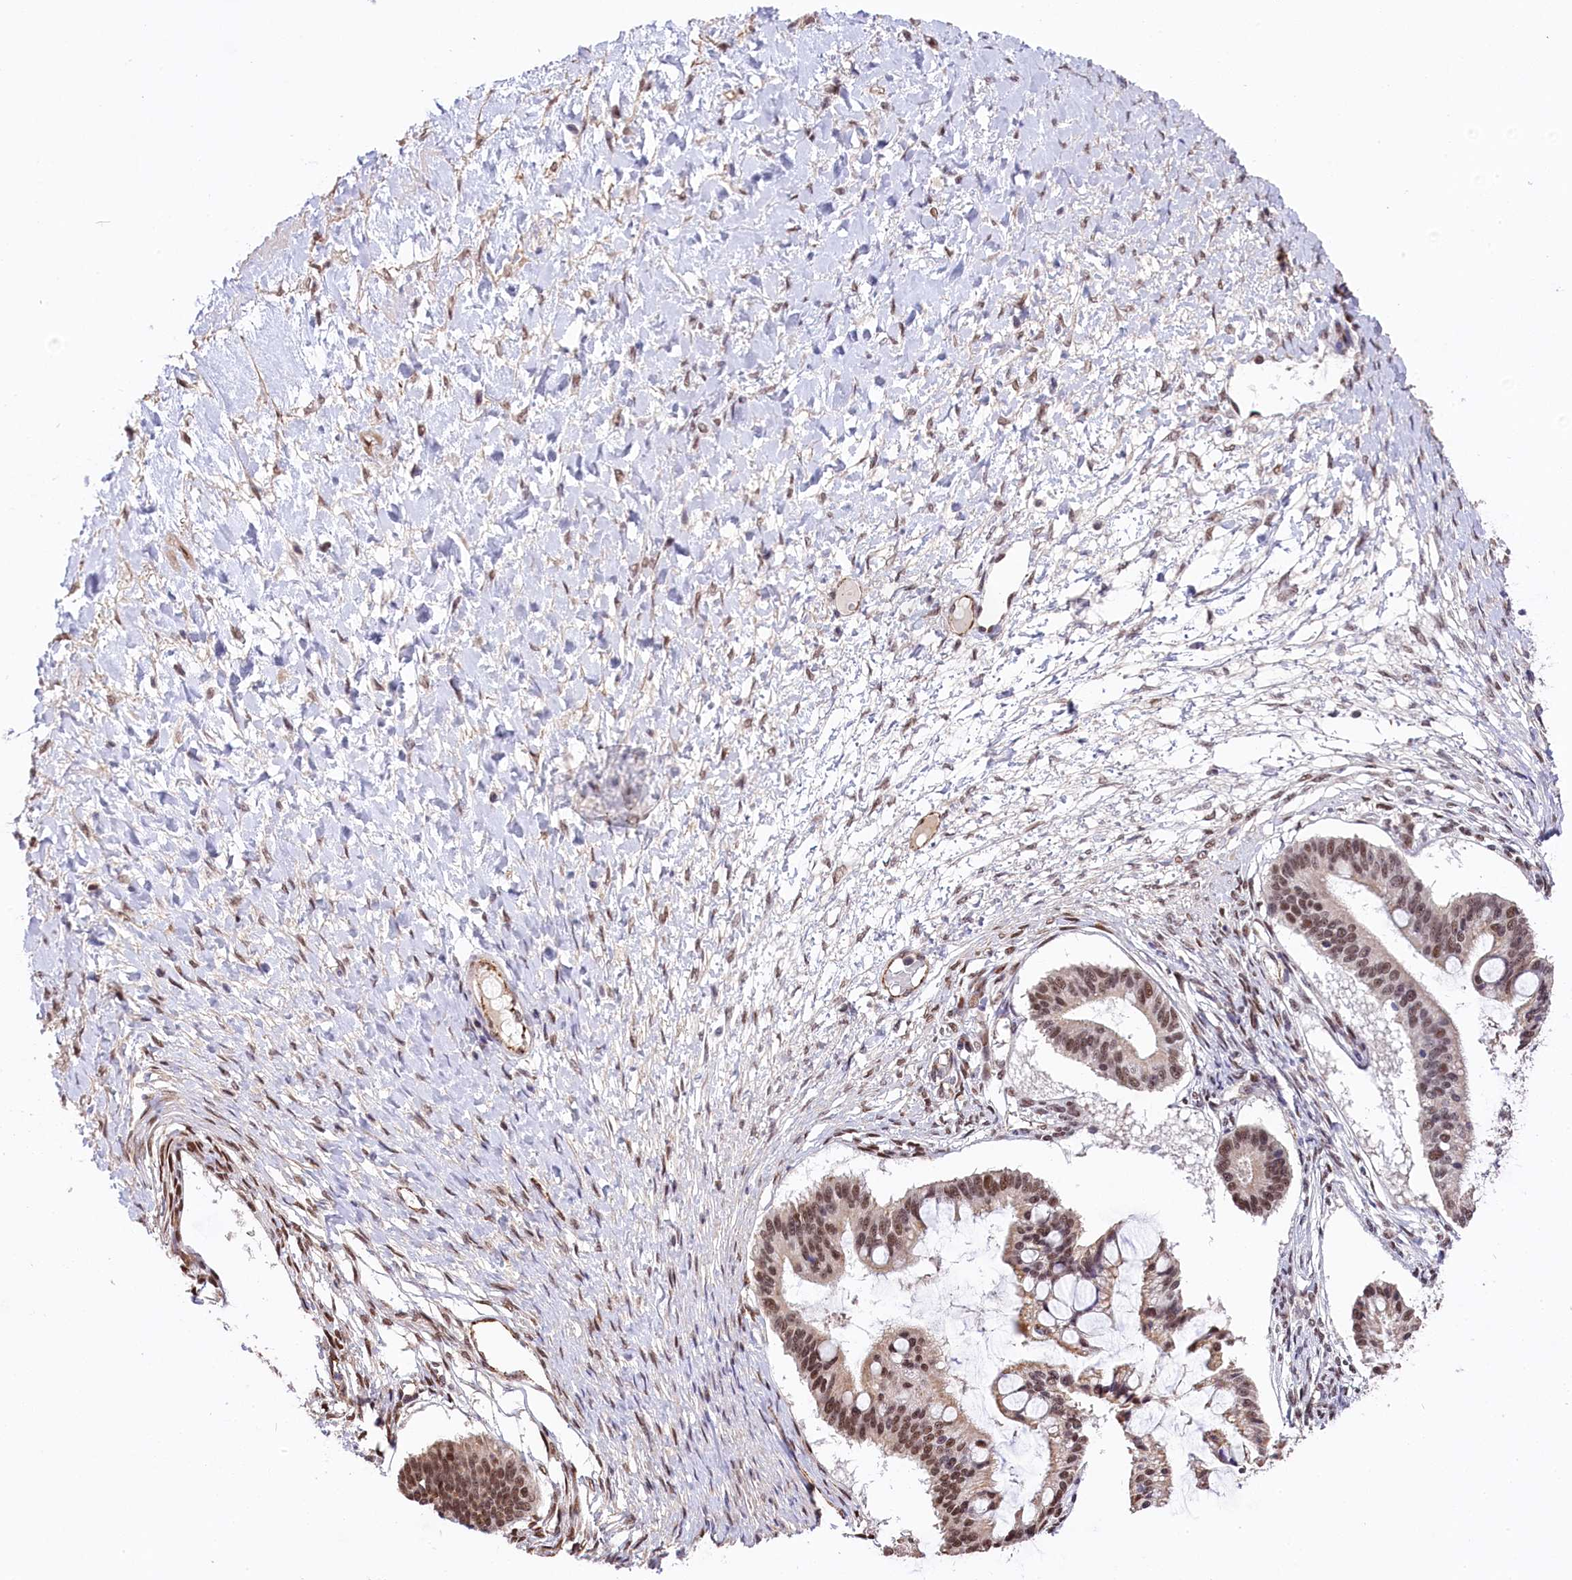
{"staining": {"intensity": "moderate", "quantity": ">75%", "location": "cytoplasmic/membranous,nuclear"}, "tissue": "ovarian cancer", "cell_type": "Tumor cells", "image_type": "cancer", "snomed": [{"axis": "morphology", "description": "Cystadenocarcinoma, mucinous, NOS"}, {"axis": "topography", "description": "Ovary"}], "caption": "This is a histology image of immunohistochemistry (IHC) staining of ovarian cancer, which shows moderate positivity in the cytoplasmic/membranous and nuclear of tumor cells.", "gene": "MRPL54", "patient": {"sex": "female", "age": 73}}